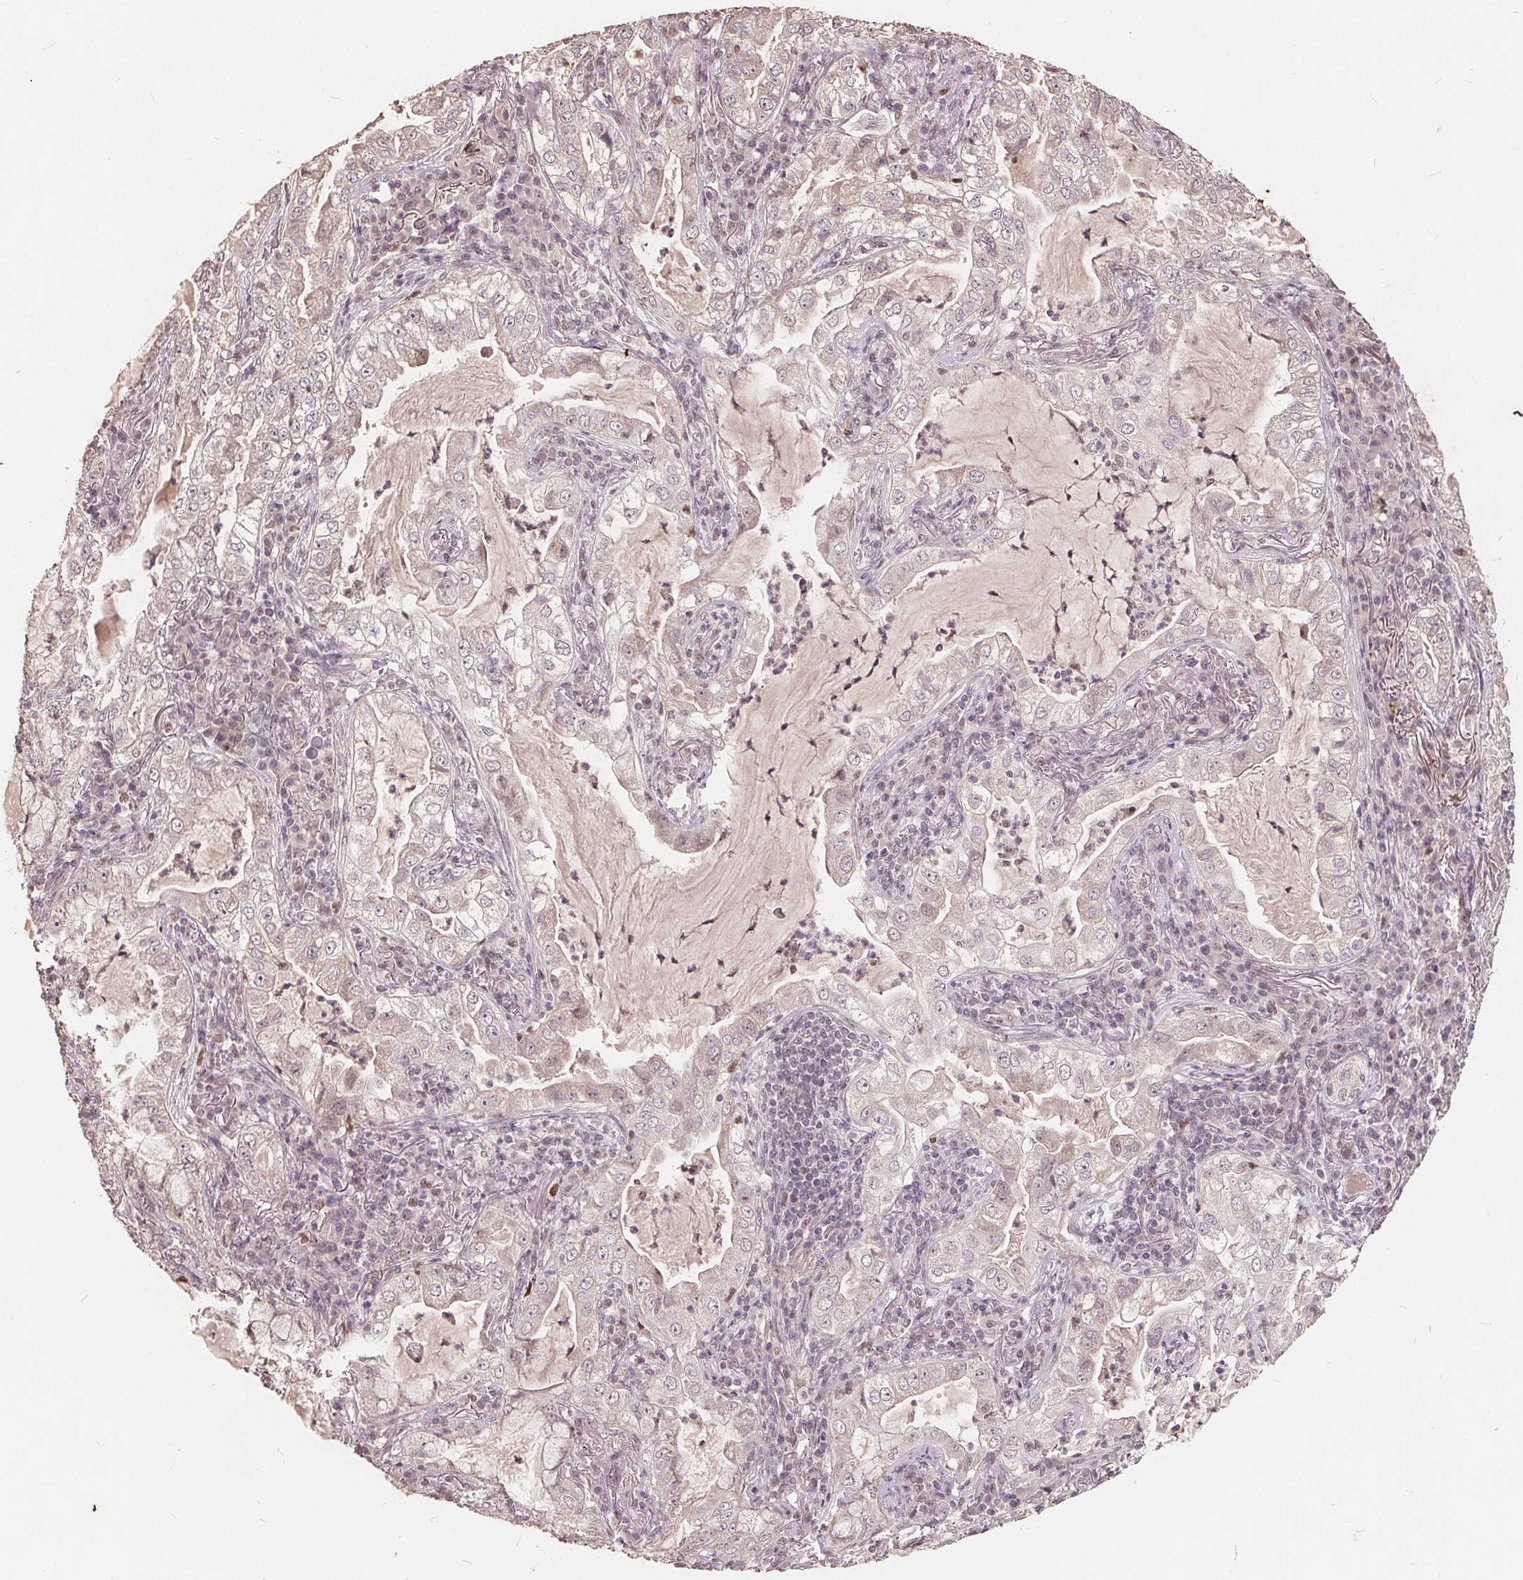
{"staining": {"intensity": "negative", "quantity": "none", "location": "none"}, "tissue": "lung cancer", "cell_type": "Tumor cells", "image_type": "cancer", "snomed": [{"axis": "morphology", "description": "Adenocarcinoma, NOS"}, {"axis": "topography", "description": "Lung"}], "caption": "Immunohistochemistry of human adenocarcinoma (lung) exhibits no expression in tumor cells.", "gene": "DNMT3B", "patient": {"sex": "female", "age": 73}}